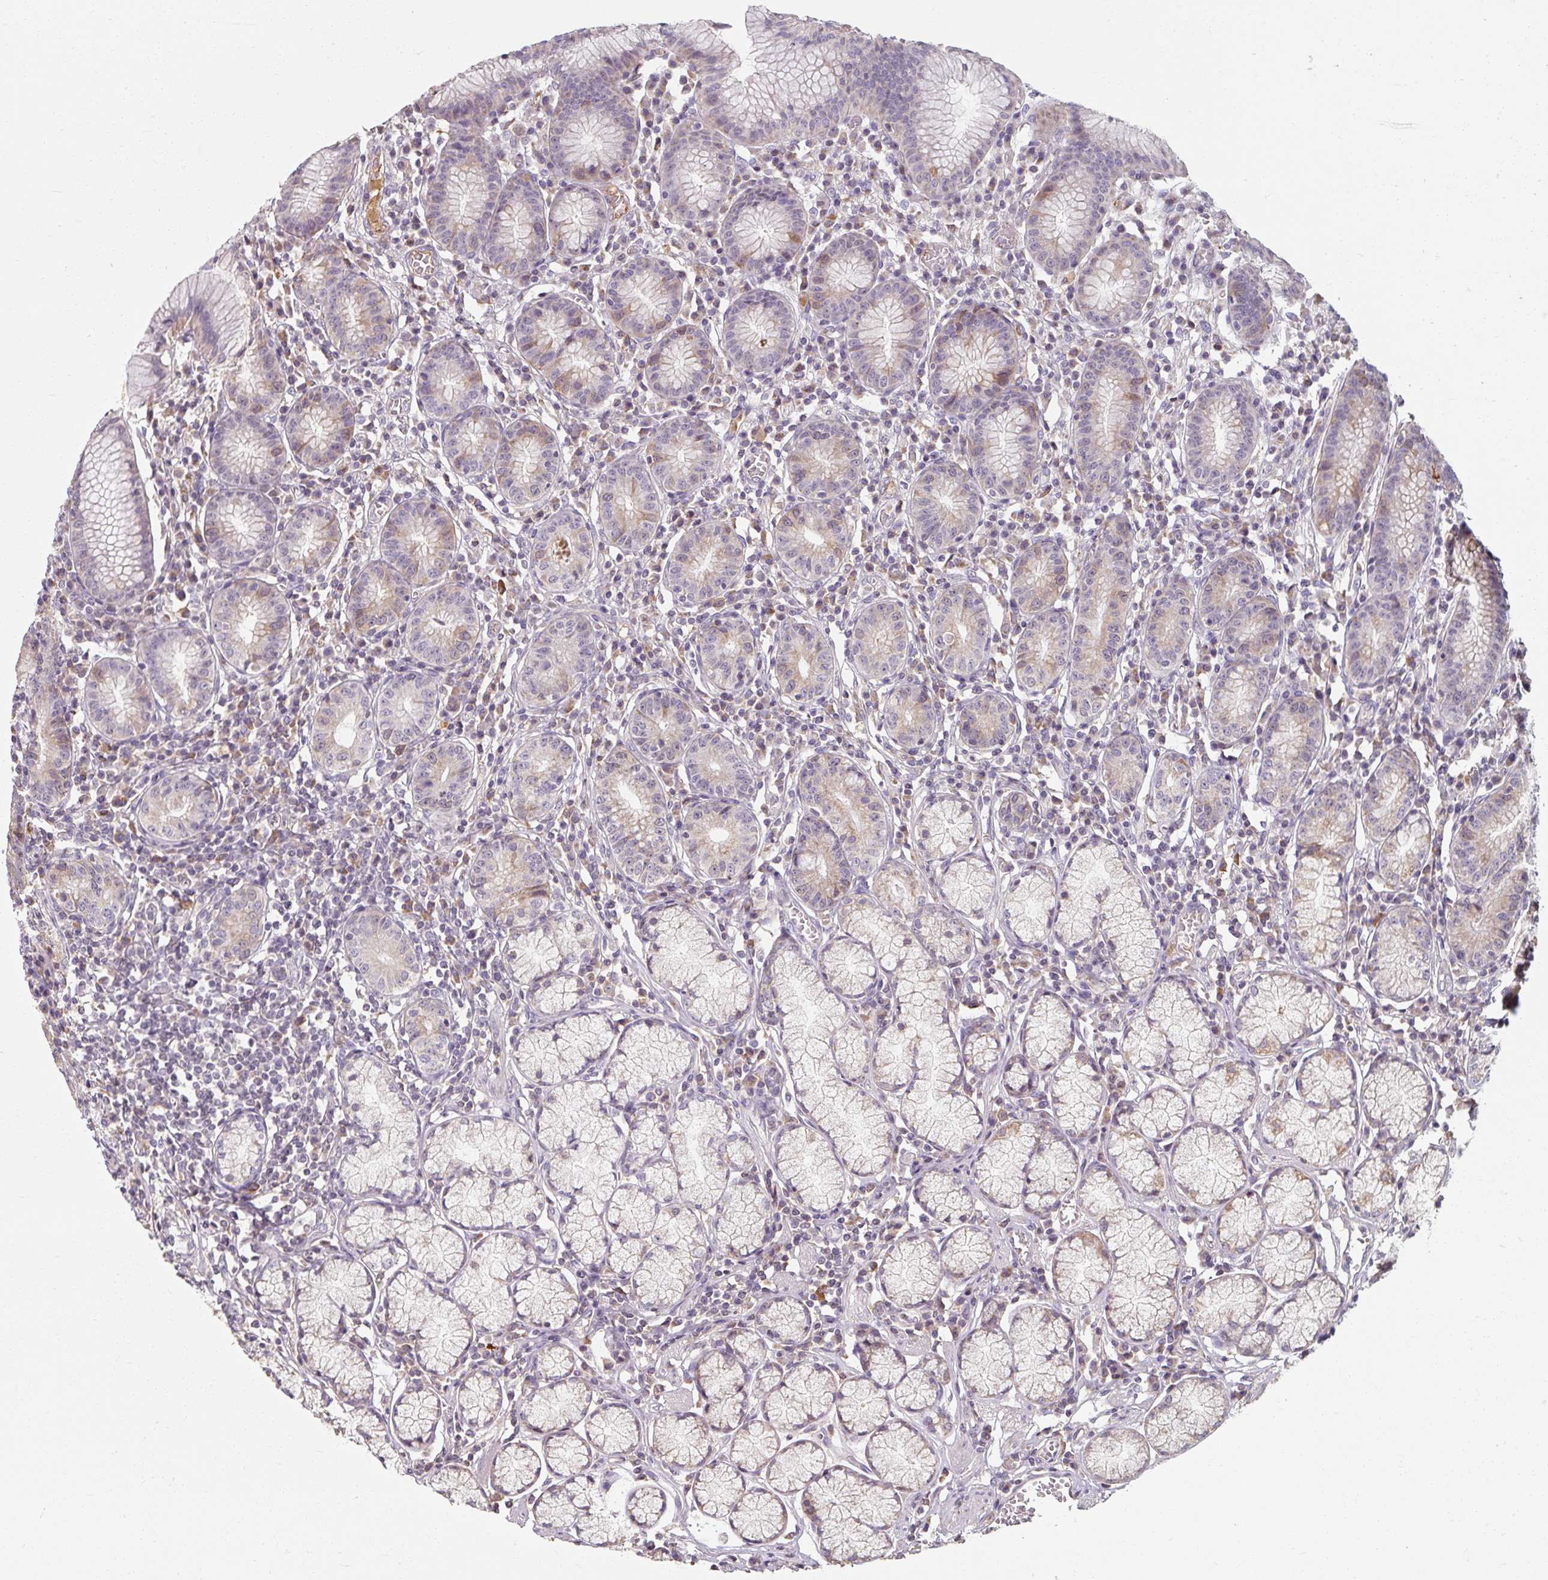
{"staining": {"intensity": "moderate", "quantity": "<25%", "location": "cytoplasmic/membranous"}, "tissue": "stomach", "cell_type": "Glandular cells", "image_type": "normal", "snomed": [{"axis": "morphology", "description": "Normal tissue, NOS"}, {"axis": "topography", "description": "Stomach"}], "caption": "The micrograph displays staining of normal stomach, revealing moderate cytoplasmic/membranous protein positivity (brown color) within glandular cells. Immunohistochemistry (ihc) stains the protein of interest in brown and the nuclei are stained blue.", "gene": "TSEN54", "patient": {"sex": "male", "age": 55}}